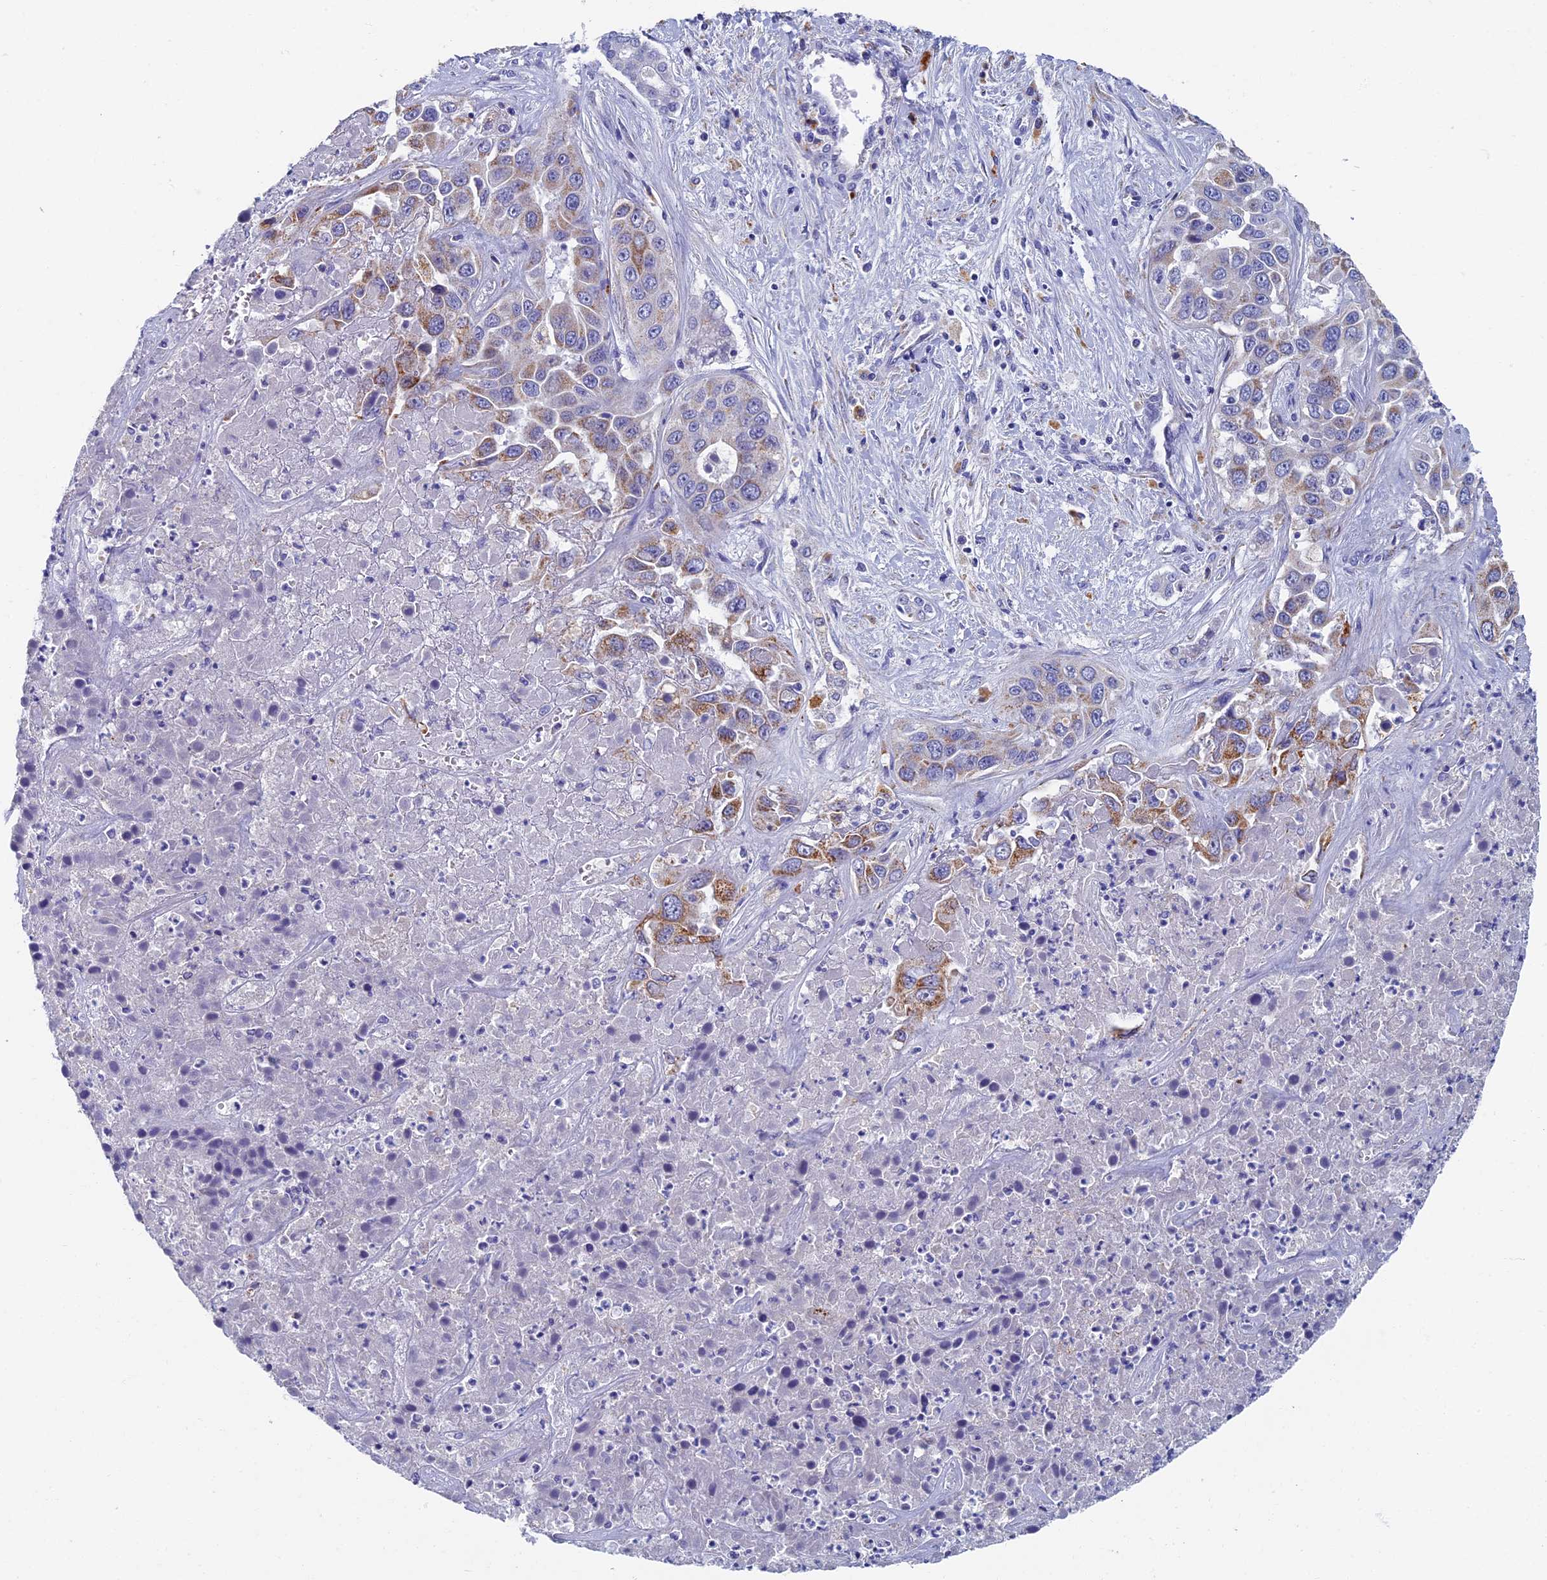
{"staining": {"intensity": "moderate", "quantity": "25%-75%", "location": "cytoplasmic/membranous"}, "tissue": "liver cancer", "cell_type": "Tumor cells", "image_type": "cancer", "snomed": [{"axis": "morphology", "description": "Cholangiocarcinoma"}, {"axis": "topography", "description": "Liver"}], "caption": "The immunohistochemical stain shows moderate cytoplasmic/membranous staining in tumor cells of liver cholangiocarcinoma tissue.", "gene": "OAT", "patient": {"sex": "female", "age": 52}}